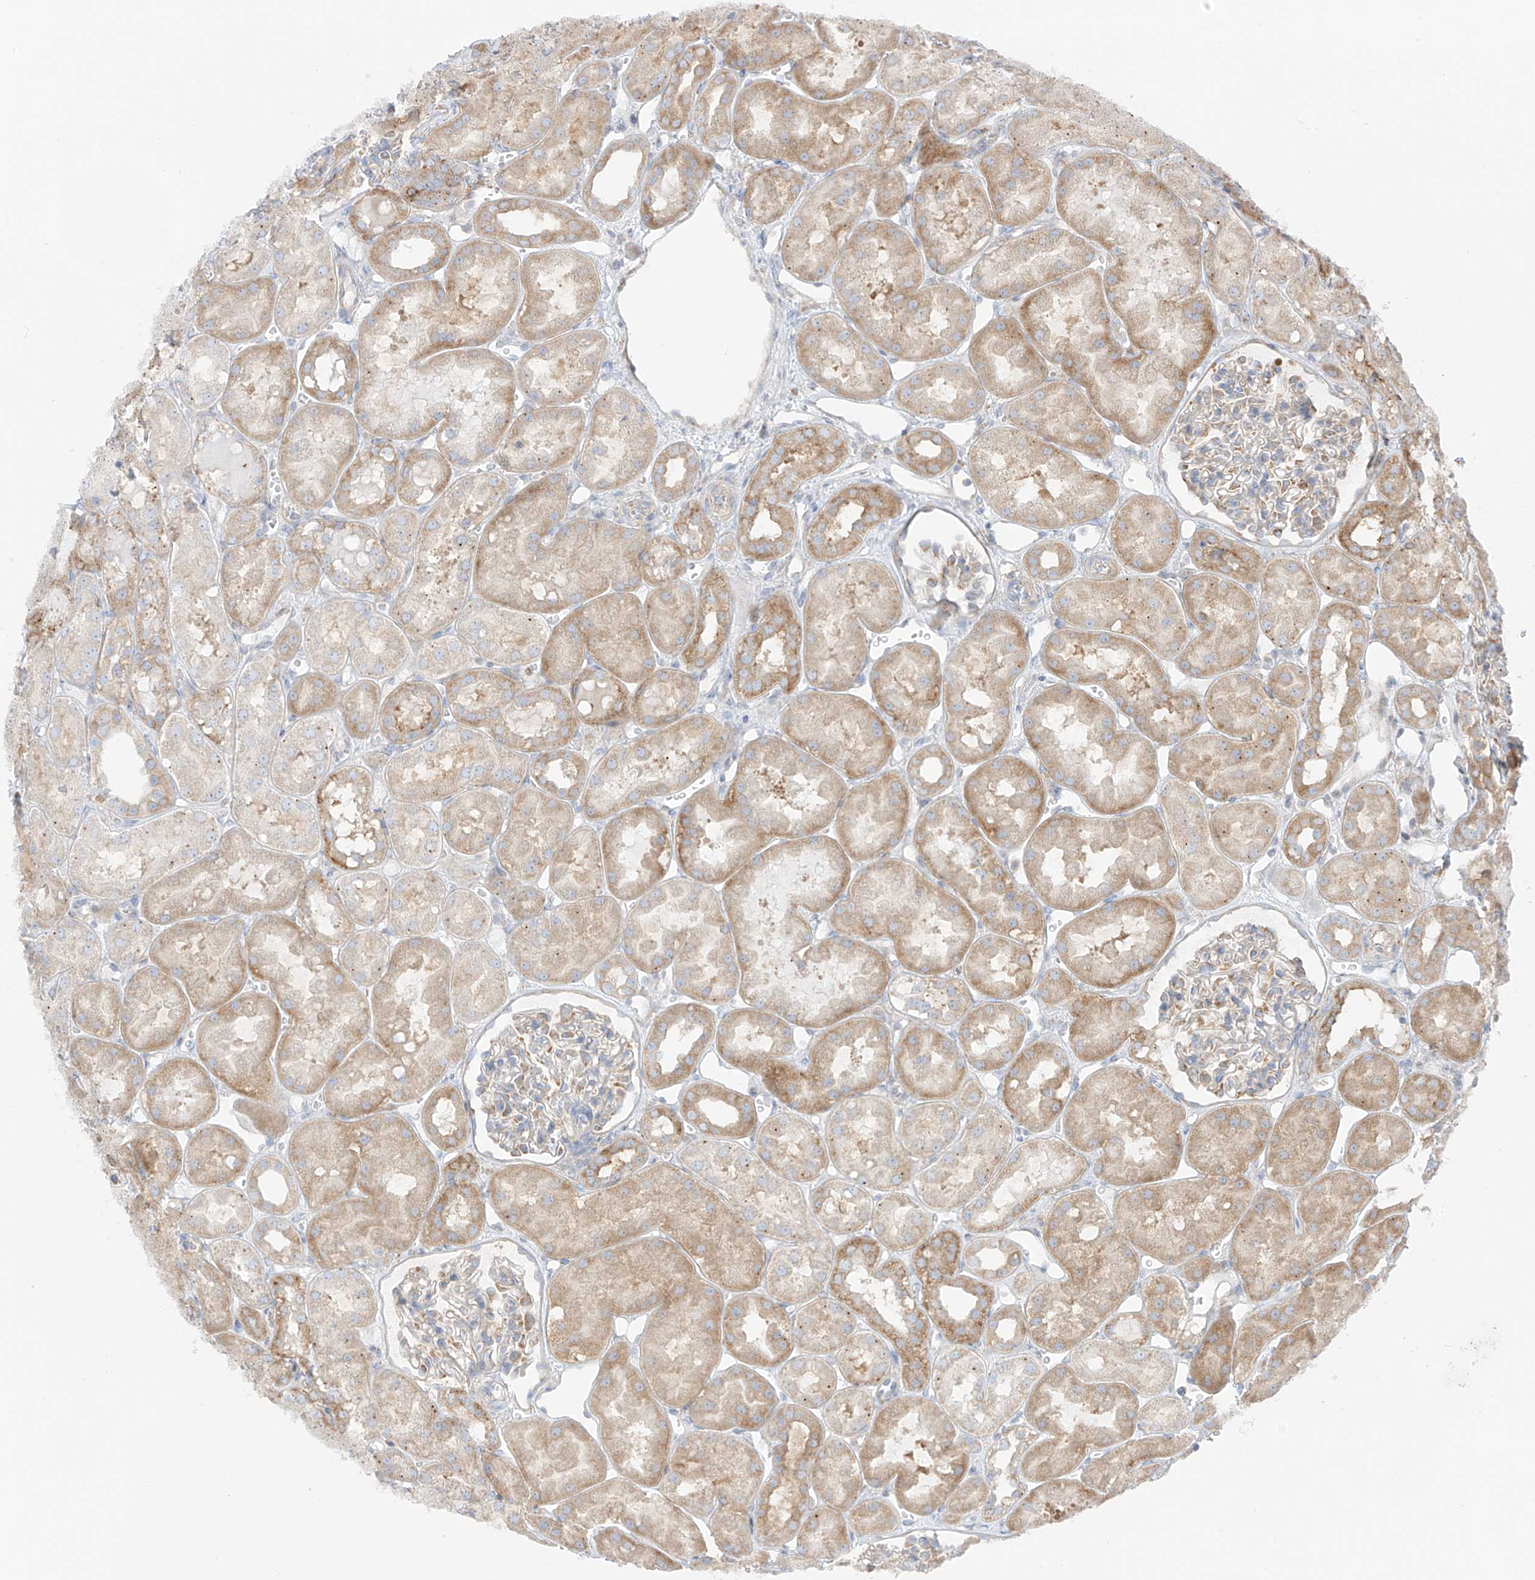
{"staining": {"intensity": "moderate", "quantity": "<25%", "location": "cytoplasmic/membranous"}, "tissue": "kidney", "cell_type": "Cells in glomeruli", "image_type": "normal", "snomed": [{"axis": "morphology", "description": "Normal tissue, NOS"}, {"axis": "topography", "description": "Kidney"}], "caption": "IHC histopathology image of normal kidney stained for a protein (brown), which displays low levels of moderate cytoplasmic/membranous staining in about <25% of cells in glomeruli.", "gene": "XKR3", "patient": {"sex": "male", "age": 16}}